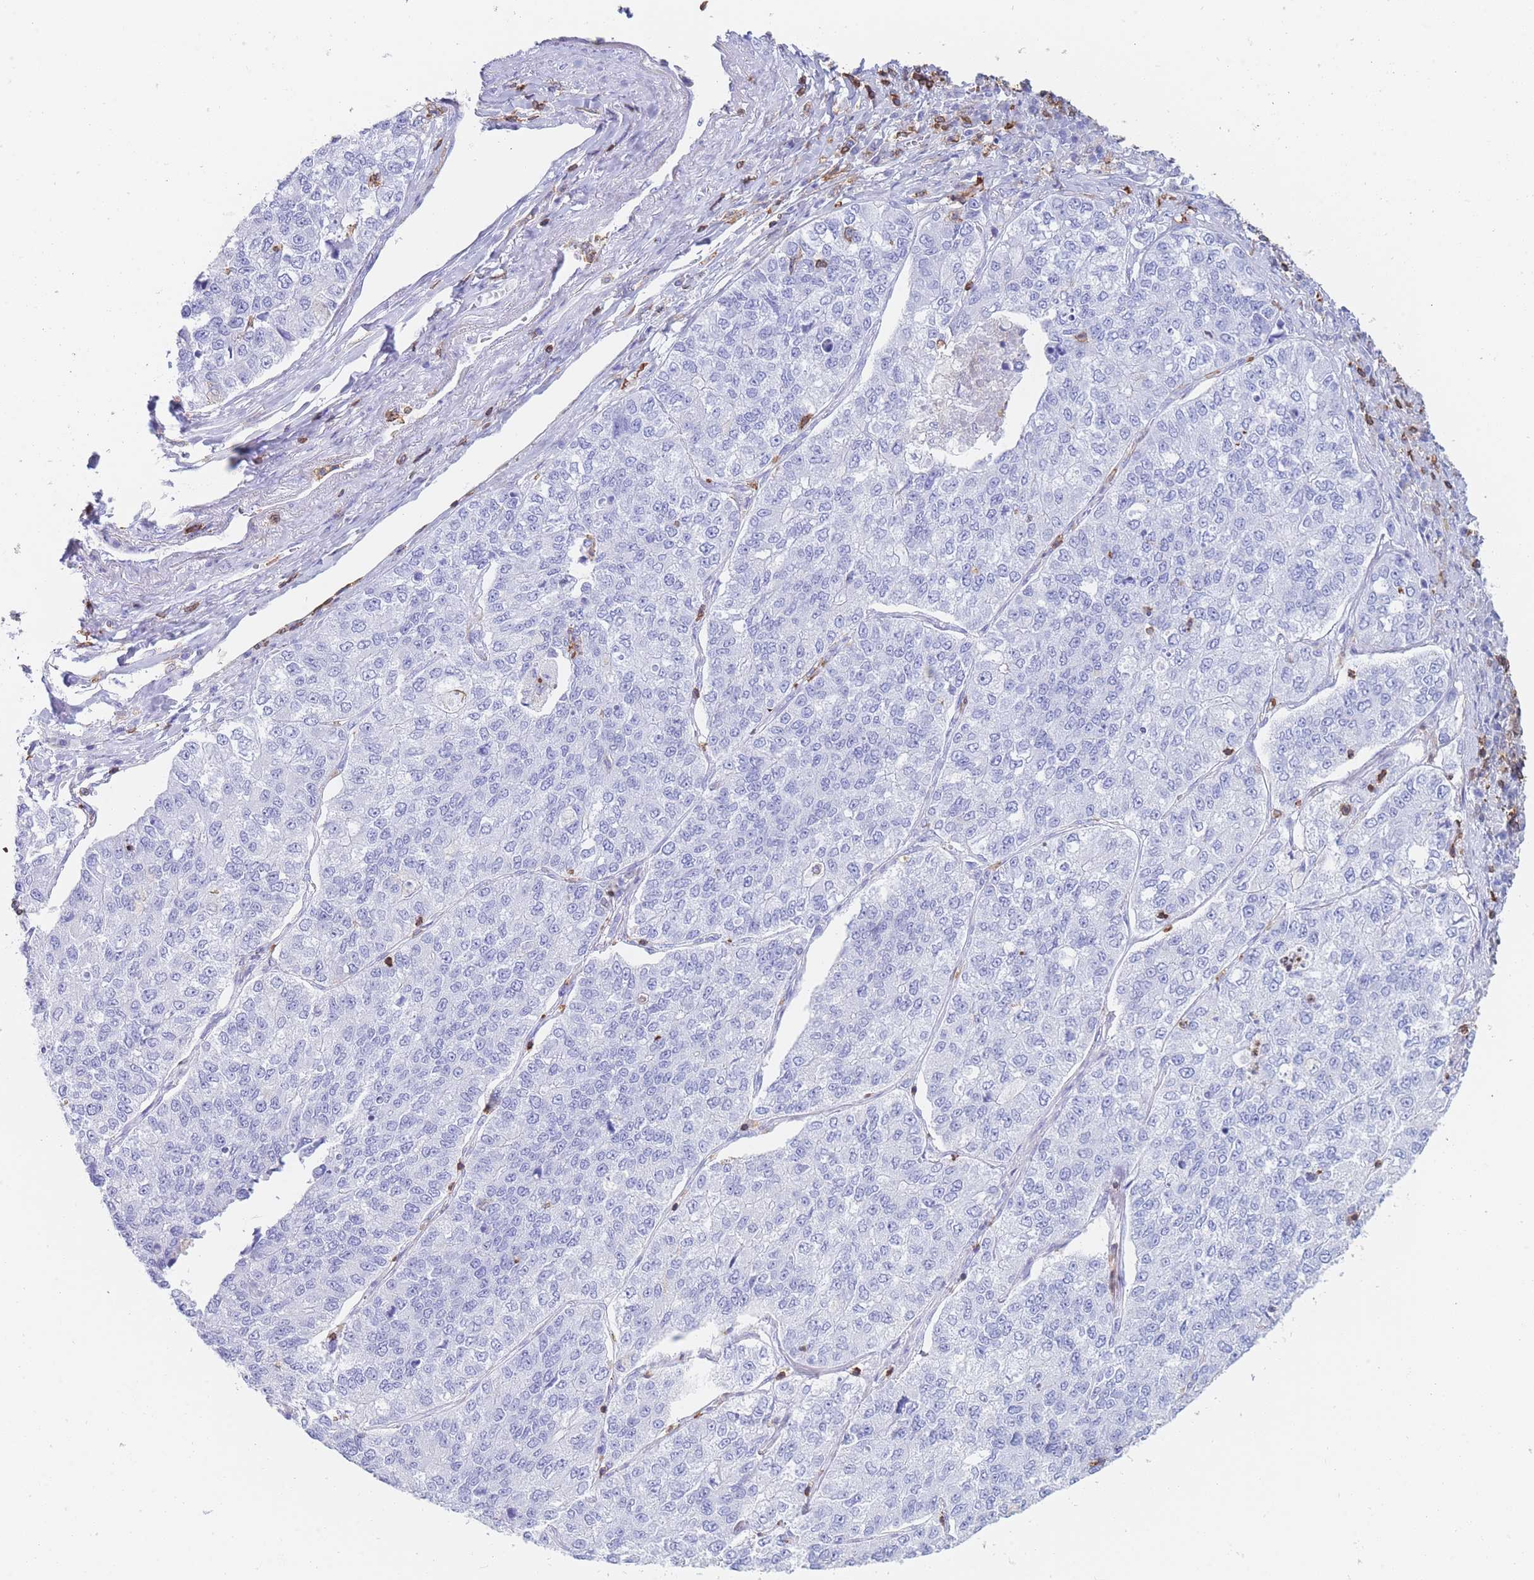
{"staining": {"intensity": "negative", "quantity": "none", "location": "none"}, "tissue": "lung cancer", "cell_type": "Tumor cells", "image_type": "cancer", "snomed": [{"axis": "morphology", "description": "Adenocarcinoma, NOS"}, {"axis": "topography", "description": "Lung"}], "caption": "Adenocarcinoma (lung) was stained to show a protein in brown. There is no significant staining in tumor cells.", "gene": "CORO1A", "patient": {"sex": "male", "age": 49}}